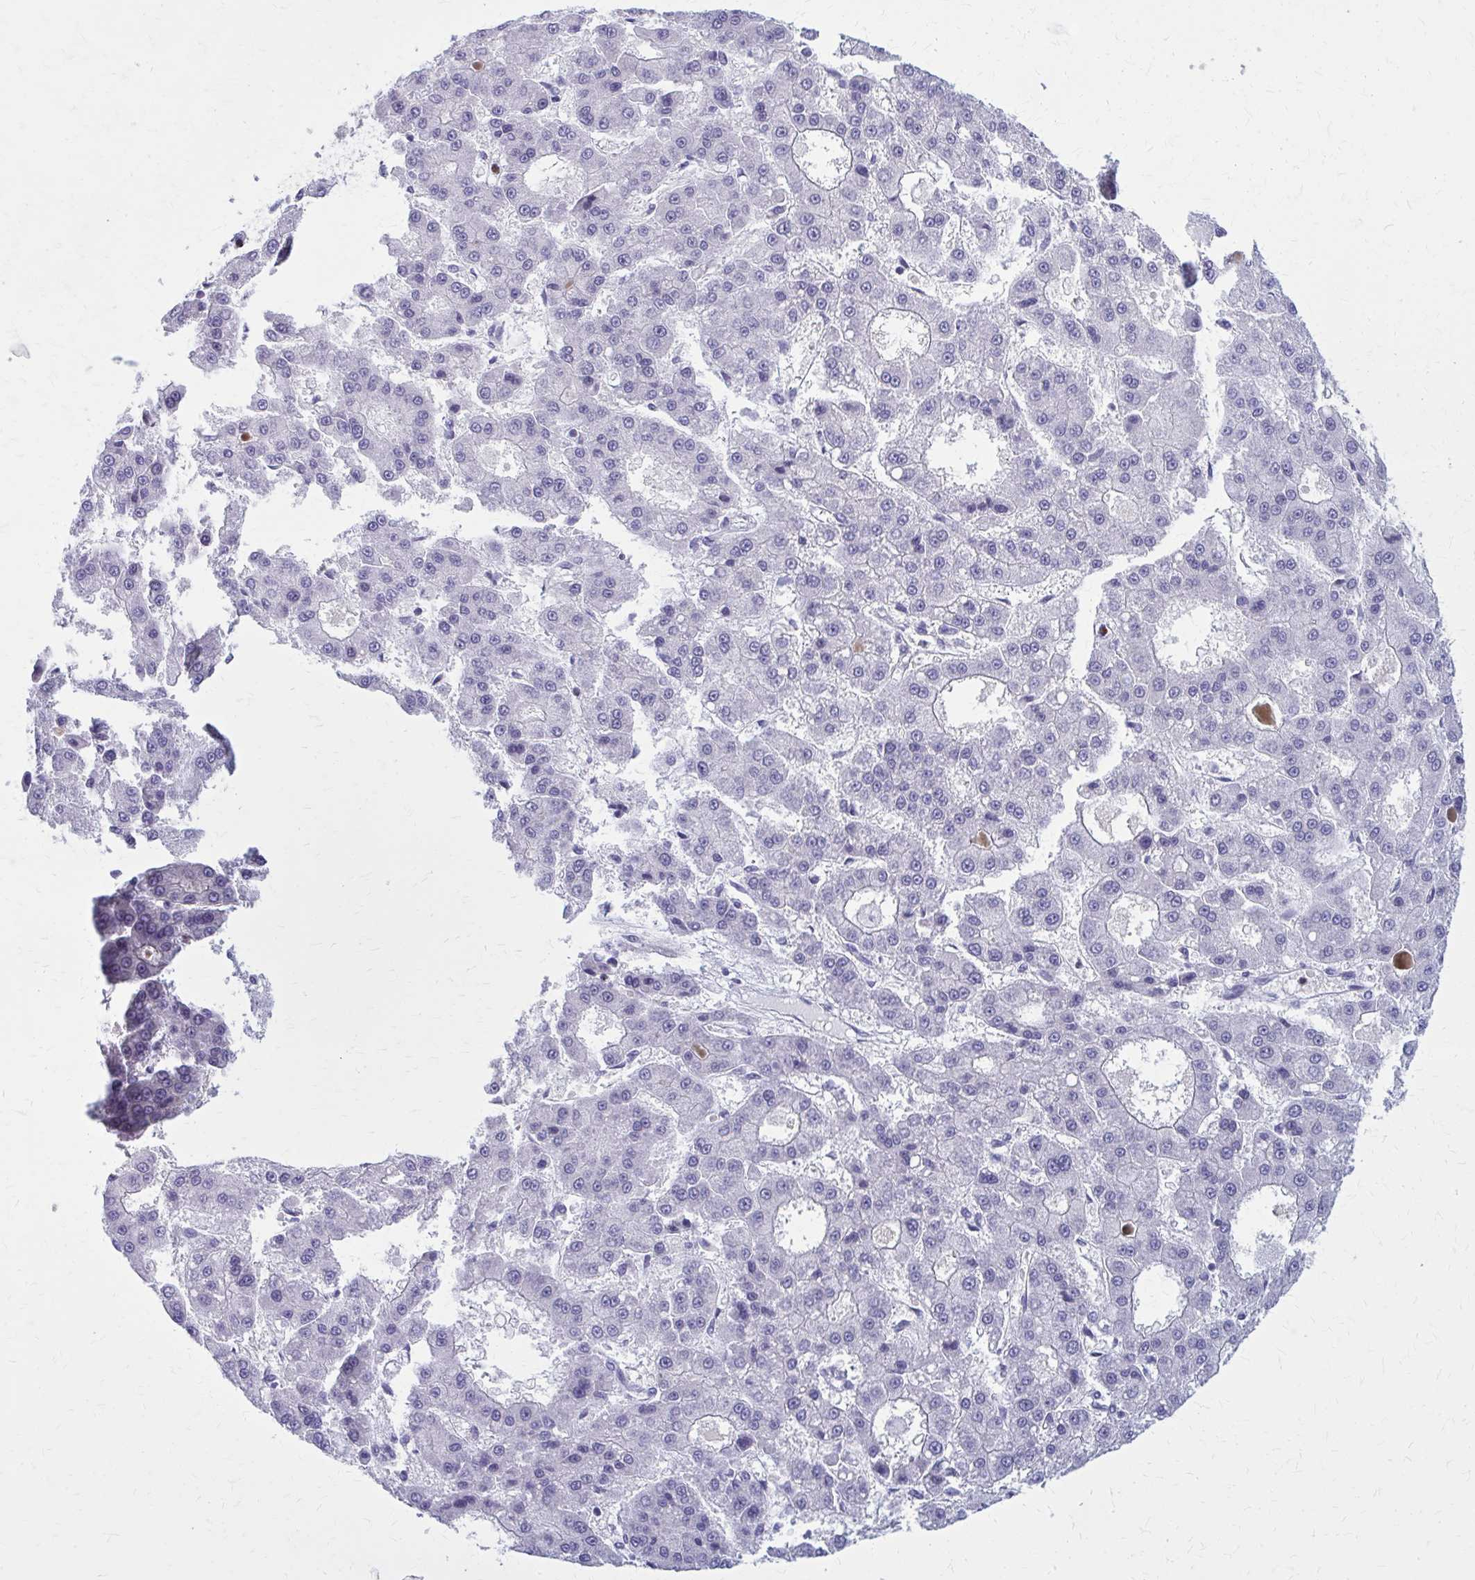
{"staining": {"intensity": "negative", "quantity": "none", "location": "none"}, "tissue": "liver cancer", "cell_type": "Tumor cells", "image_type": "cancer", "snomed": [{"axis": "morphology", "description": "Carcinoma, Hepatocellular, NOS"}, {"axis": "topography", "description": "Liver"}], "caption": "Tumor cells are negative for brown protein staining in liver hepatocellular carcinoma.", "gene": "PEDS1", "patient": {"sex": "male", "age": 70}}